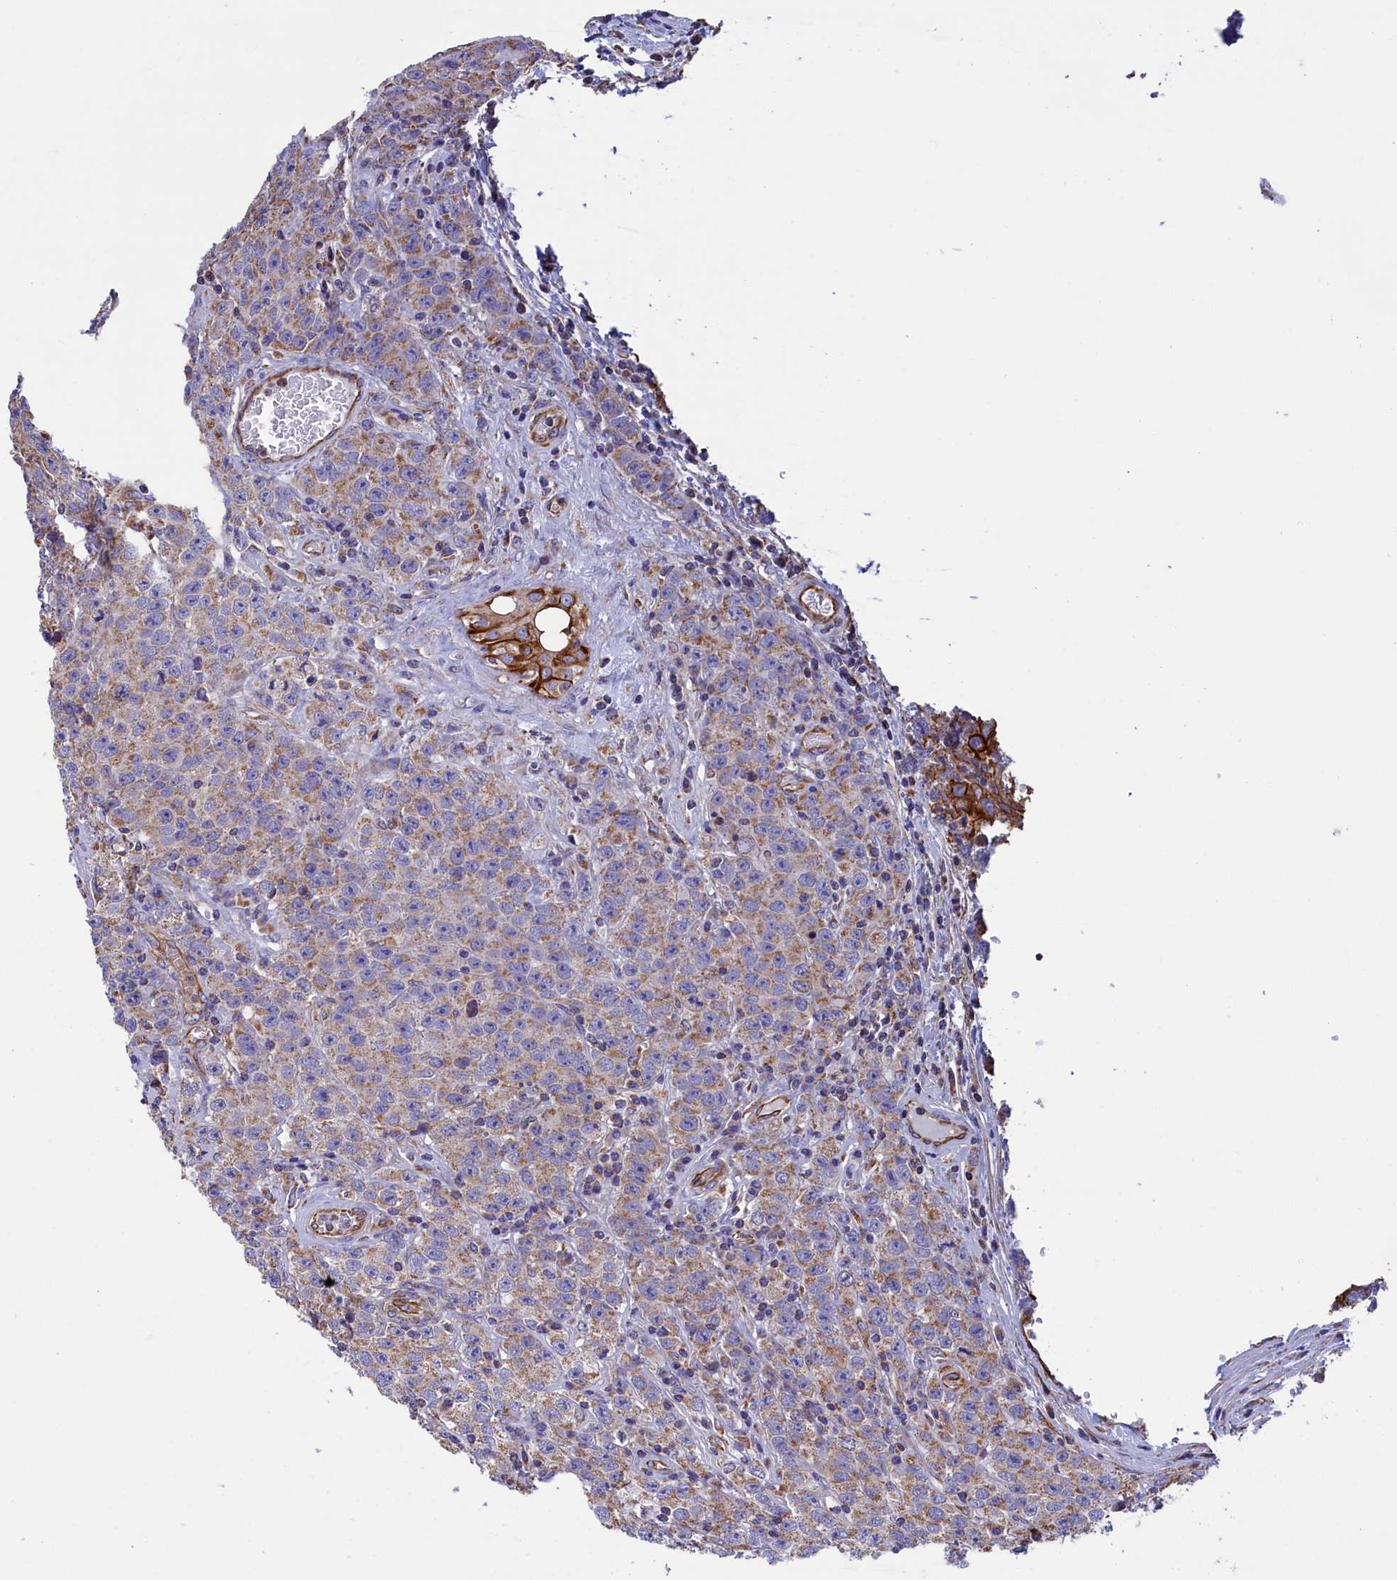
{"staining": {"intensity": "weak", "quantity": ">75%", "location": "cytoplasmic/membranous"}, "tissue": "testis cancer", "cell_type": "Tumor cells", "image_type": "cancer", "snomed": [{"axis": "morphology", "description": "Seminoma, NOS"}, {"axis": "morphology", "description": "Carcinoma, Embryonal, NOS"}, {"axis": "topography", "description": "Testis"}], "caption": "Immunohistochemistry (IHC) photomicrograph of testis cancer stained for a protein (brown), which shows low levels of weak cytoplasmic/membranous staining in about >75% of tumor cells.", "gene": "GATB", "patient": {"sex": "male", "age": 43}}